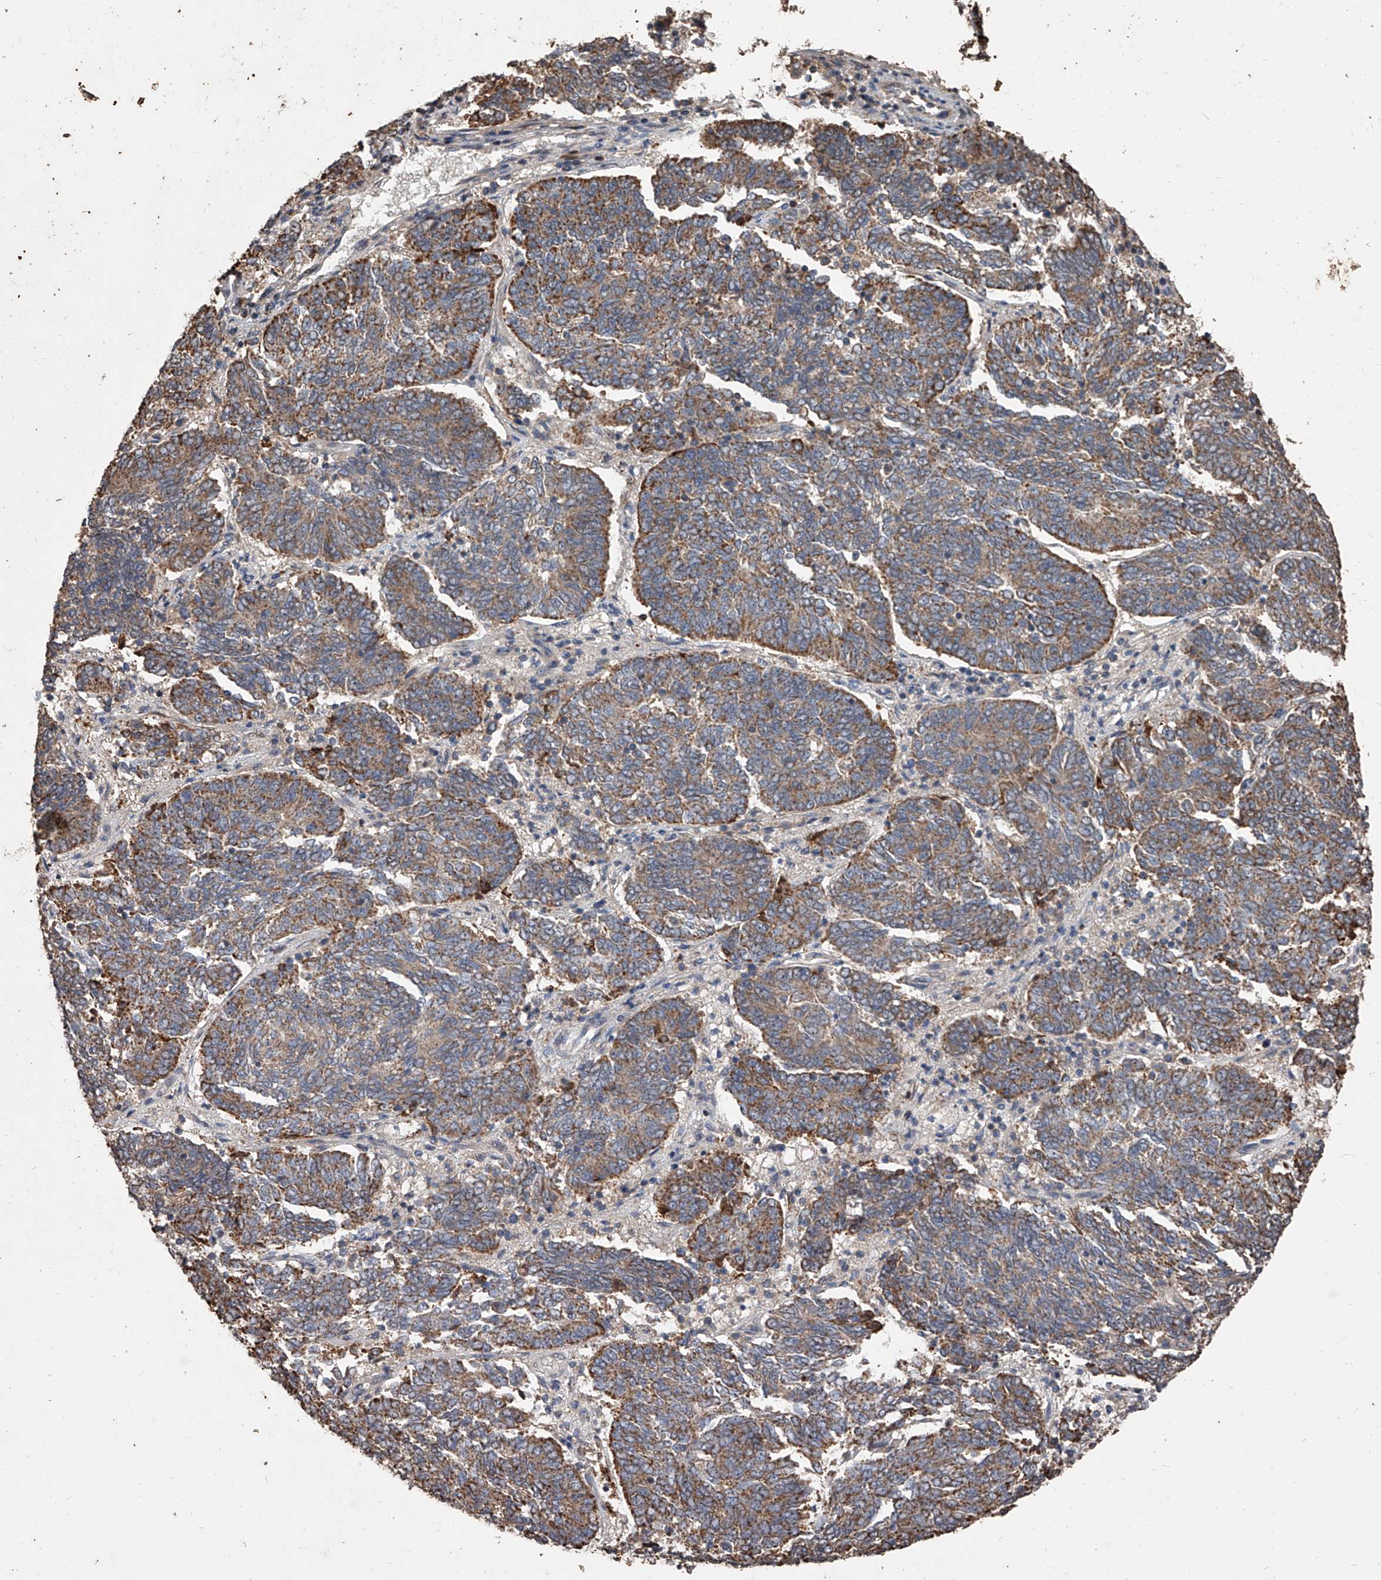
{"staining": {"intensity": "moderate", "quantity": ">75%", "location": "cytoplasmic/membranous"}, "tissue": "endometrial cancer", "cell_type": "Tumor cells", "image_type": "cancer", "snomed": [{"axis": "morphology", "description": "Adenocarcinoma, NOS"}, {"axis": "topography", "description": "Endometrium"}], "caption": "IHC of adenocarcinoma (endometrial) shows medium levels of moderate cytoplasmic/membranous staining in about >75% of tumor cells. Immunohistochemistry (ihc) stains the protein of interest in brown and the nuclei are stained blue.", "gene": "LTV1", "patient": {"sex": "female", "age": 80}}